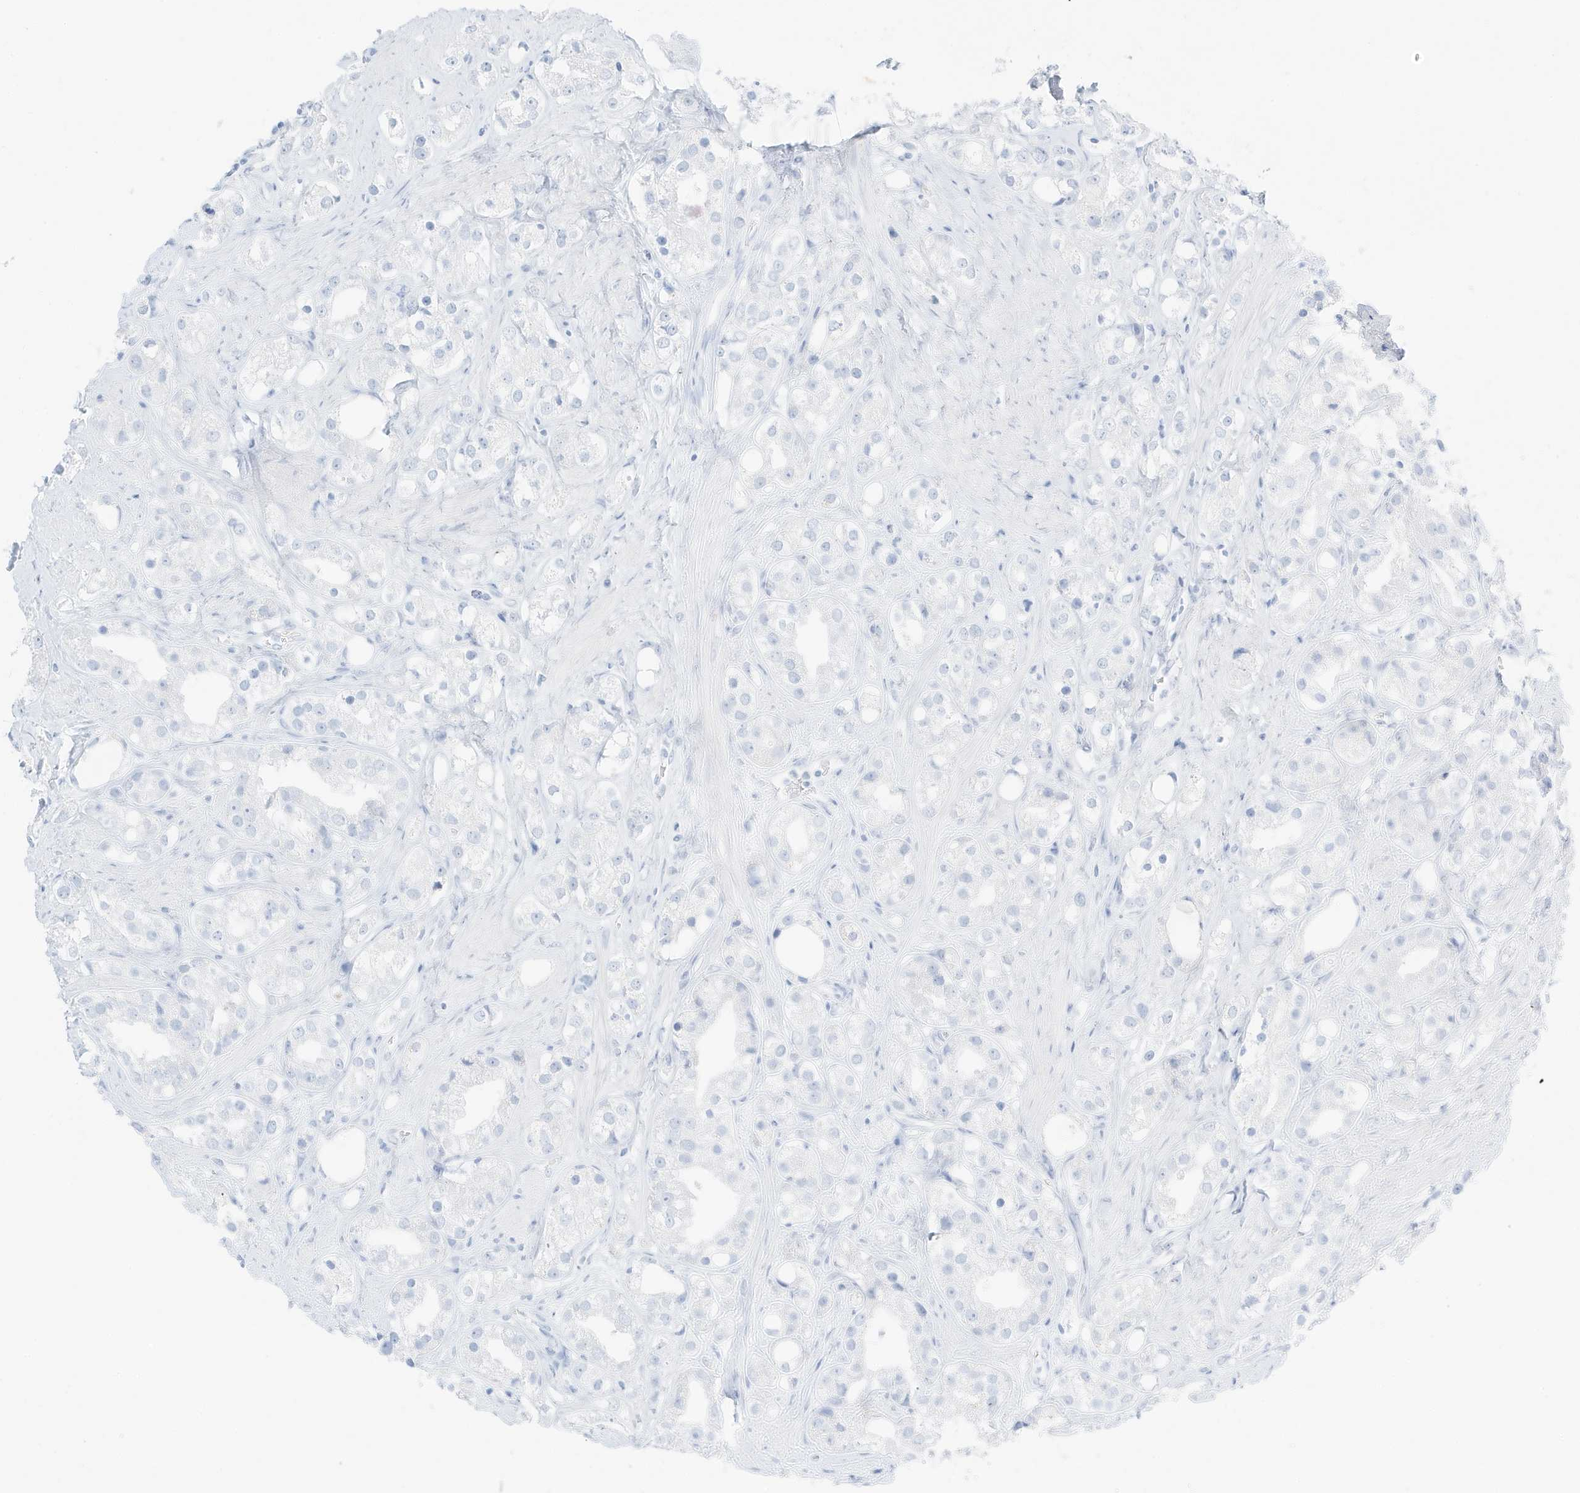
{"staining": {"intensity": "negative", "quantity": "none", "location": "none"}, "tissue": "prostate cancer", "cell_type": "Tumor cells", "image_type": "cancer", "snomed": [{"axis": "morphology", "description": "Adenocarcinoma, NOS"}, {"axis": "topography", "description": "Prostate"}], "caption": "The photomicrograph exhibits no staining of tumor cells in prostate cancer.", "gene": "SLC22A13", "patient": {"sex": "male", "age": 79}}